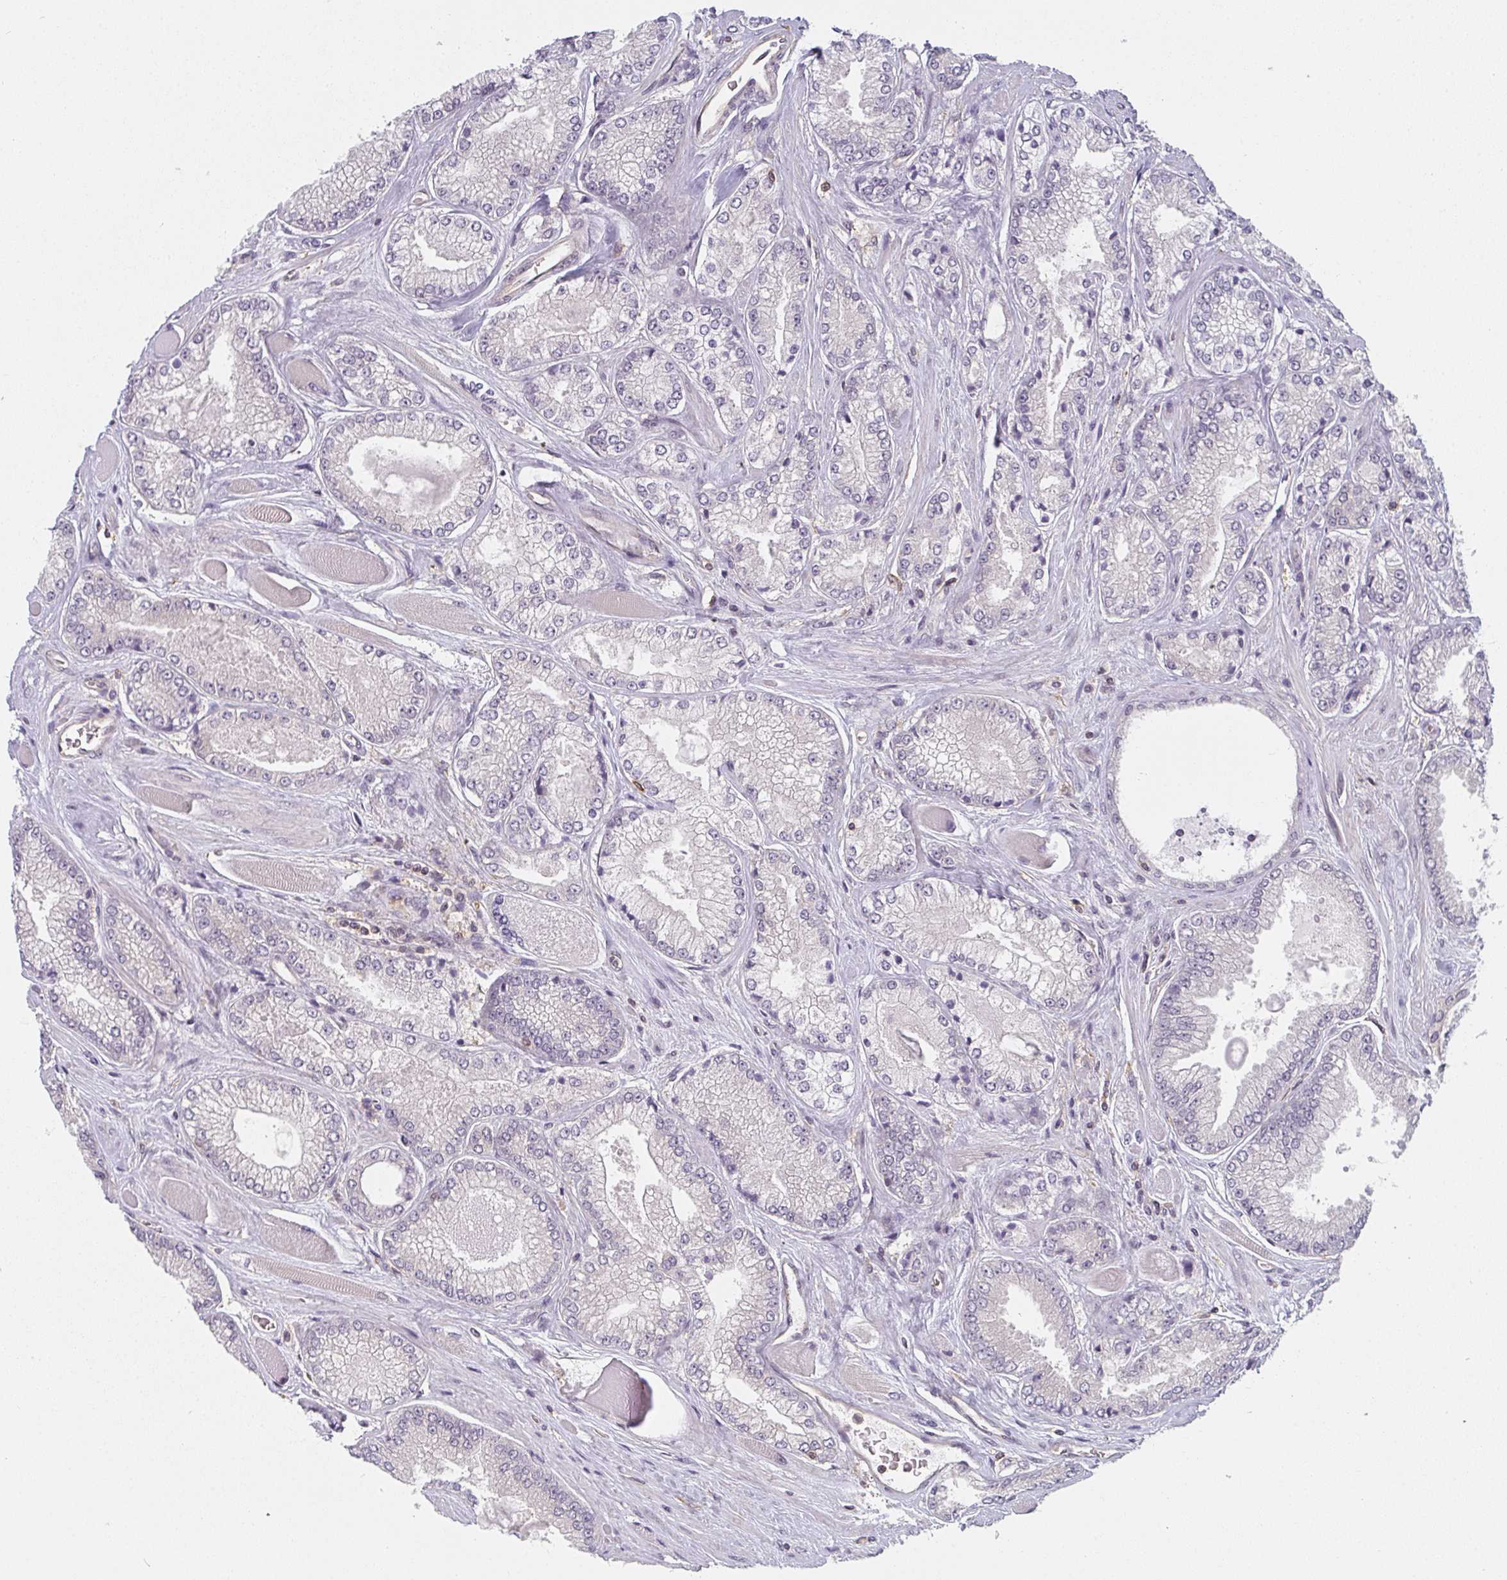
{"staining": {"intensity": "negative", "quantity": "none", "location": "none"}, "tissue": "prostate cancer", "cell_type": "Tumor cells", "image_type": "cancer", "snomed": [{"axis": "morphology", "description": "Adenocarcinoma, Low grade"}, {"axis": "topography", "description": "Prostate"}], "caption": "Immunohistochemistry of prostate adenocarcinoma (low-grade) exhibits no positivity in tumor cells. (DAB IHC visualized using brightfield microscopy, high magnification).", "gene": "GSDMB", "patient": {"sex": "male", "age": 67}}